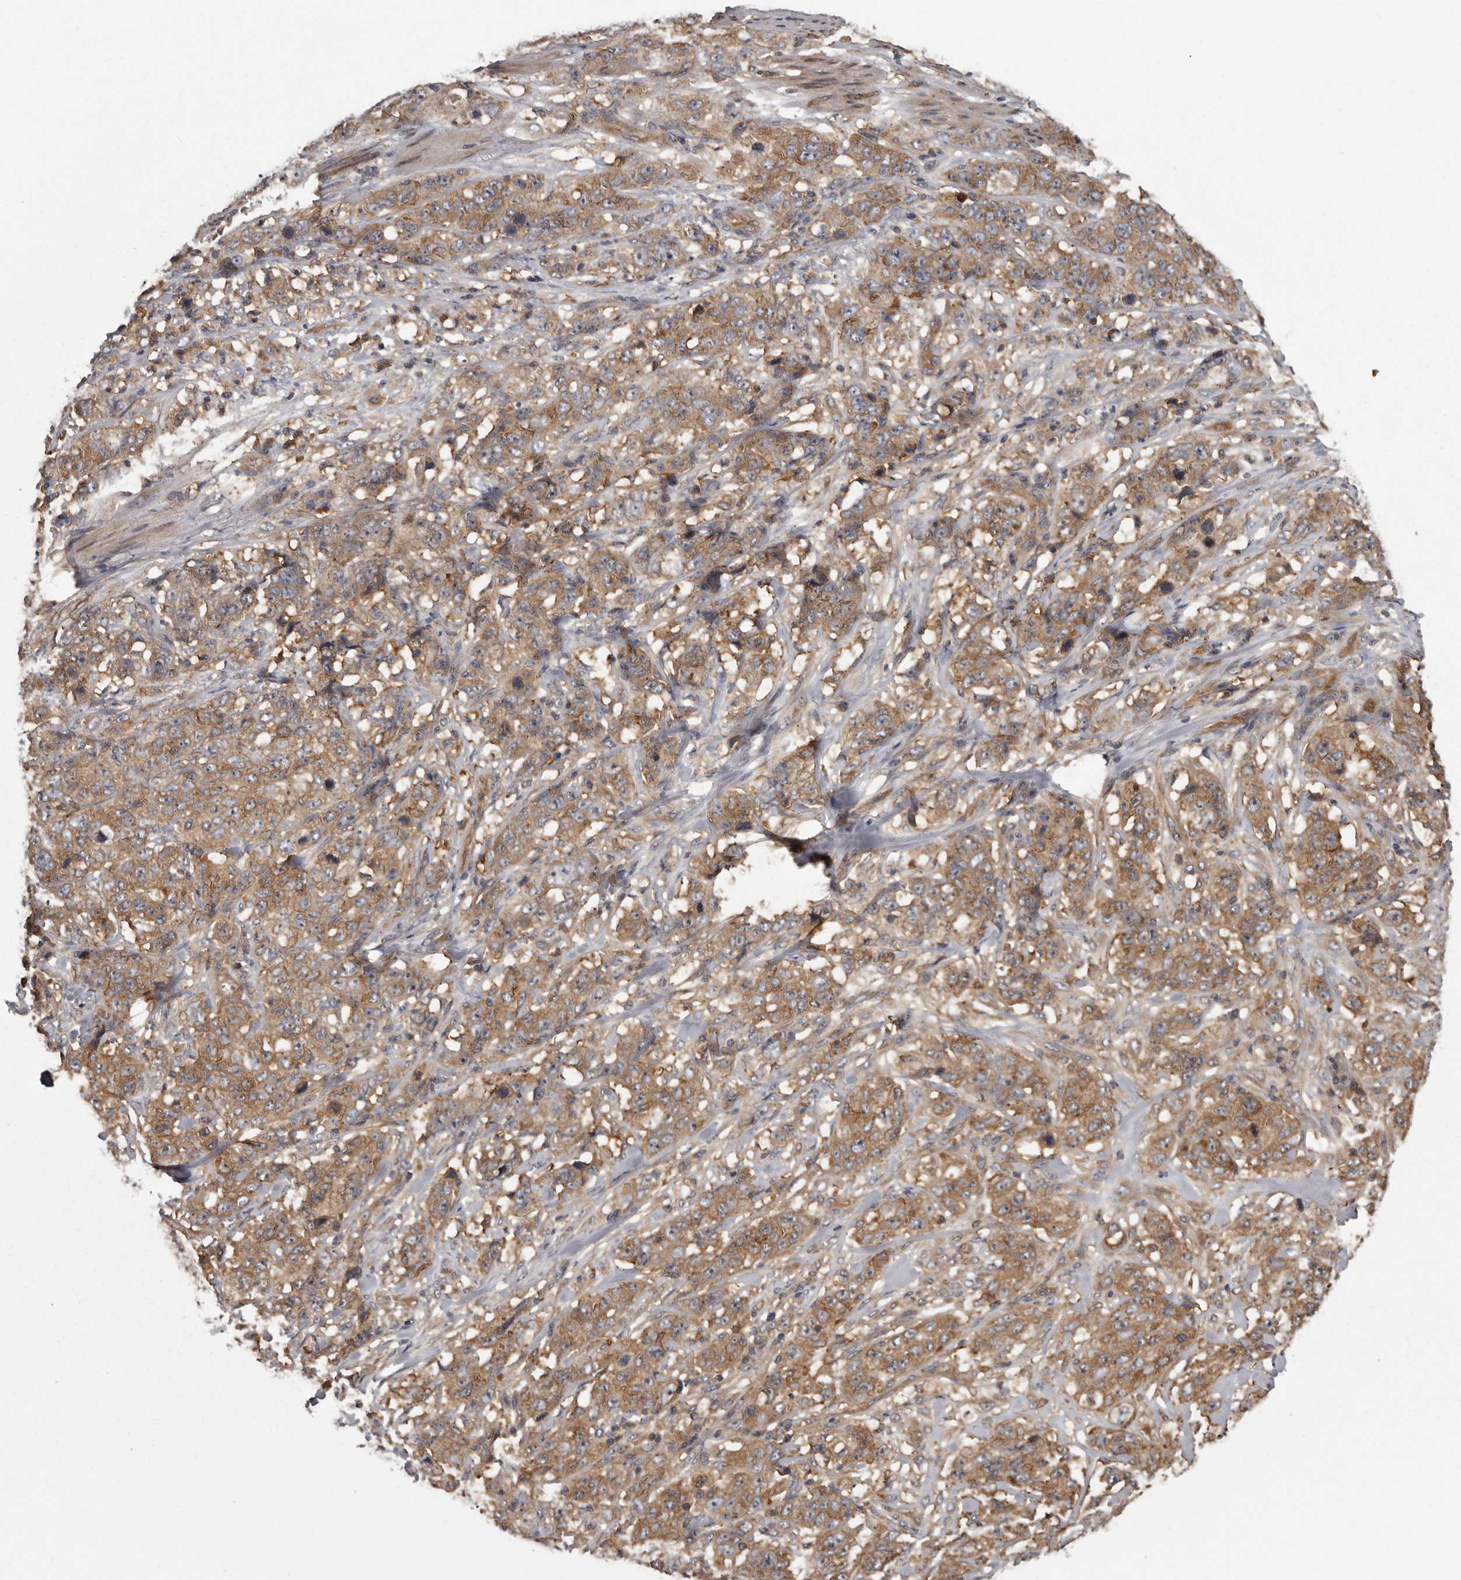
{"staining": {"intensity": "moderate", "quantity": ">75%", "location": "cytoplasmic/membranous"}, "tissue": "stomach cancer", "cell_type": "Tumor cells", "image_type": "cancer", "snomed": [{"axis": "morphology", "description": "Adenocarcinoma, NOS"}, {"axis": "topography", "description": "Stomach"}], "caption": "About >75% of tumor cells in human stomach cancer (adenocarcinoma) reveal moderate cytoplasmic/membranous protein positivity as visualized by brown immunohistochemical staining.", "gene": "DARS1", "patient": {"sex": "male", "age": 48}}